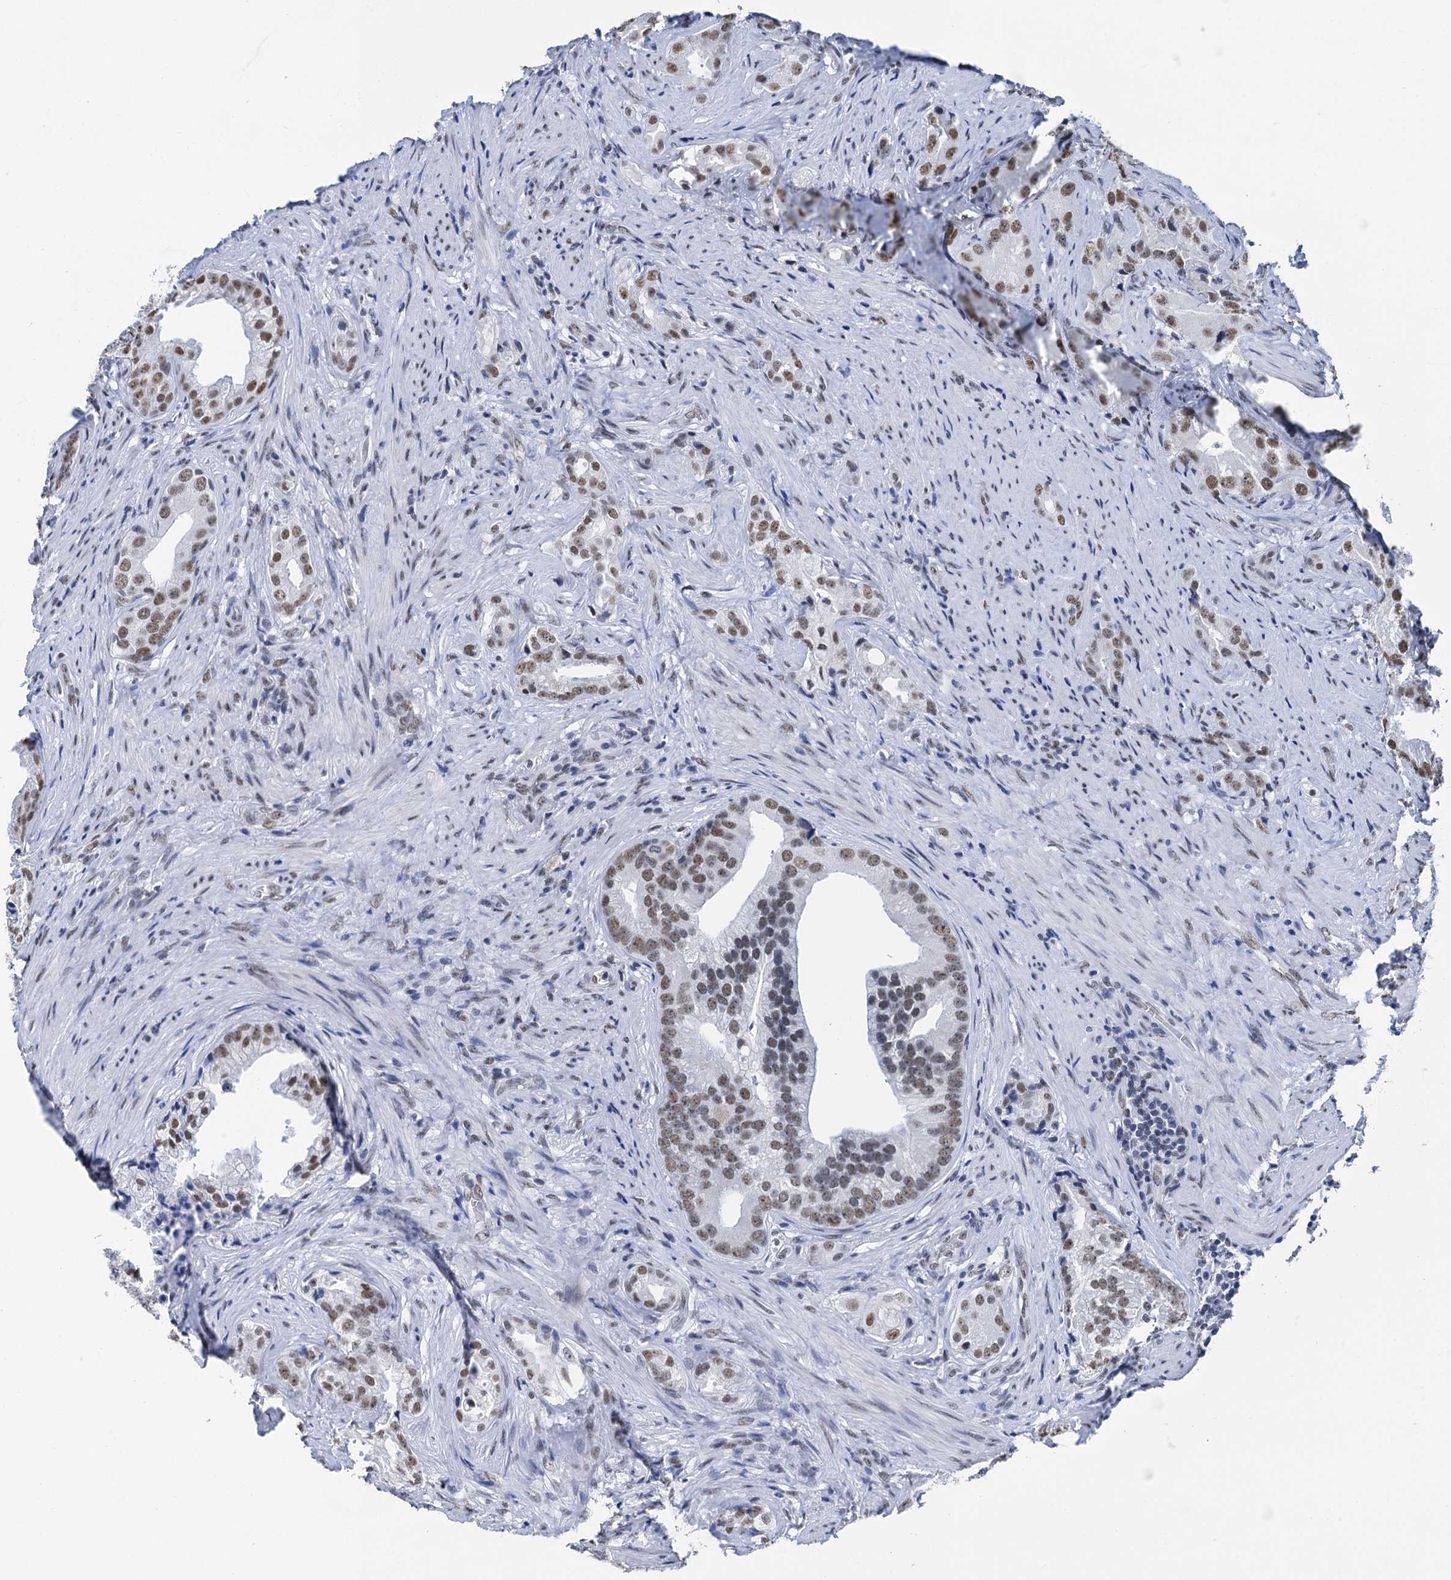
{"staining": {"intensity": "moderate", "quantity": "25%-75%", "location": "nuclear"}, "tissue": "prostate cancer", "cell_type": "Tumor cells", "image_type": "cancer", "snomed": [{"axis": "morphology", "description": "Adenocarcinoma, Low grade"}, {"axis": "topography", "description": "Prostate"}], "caption": "Immunohistochemical staining of human low-grade adenocarcinoma (prostate) exhibits medium levels of moderate nuclear protein staining in approximately 25%-75% of tumor cells.", "gene": "SLTM", "patient": {"sex": "male", "age": 71}}